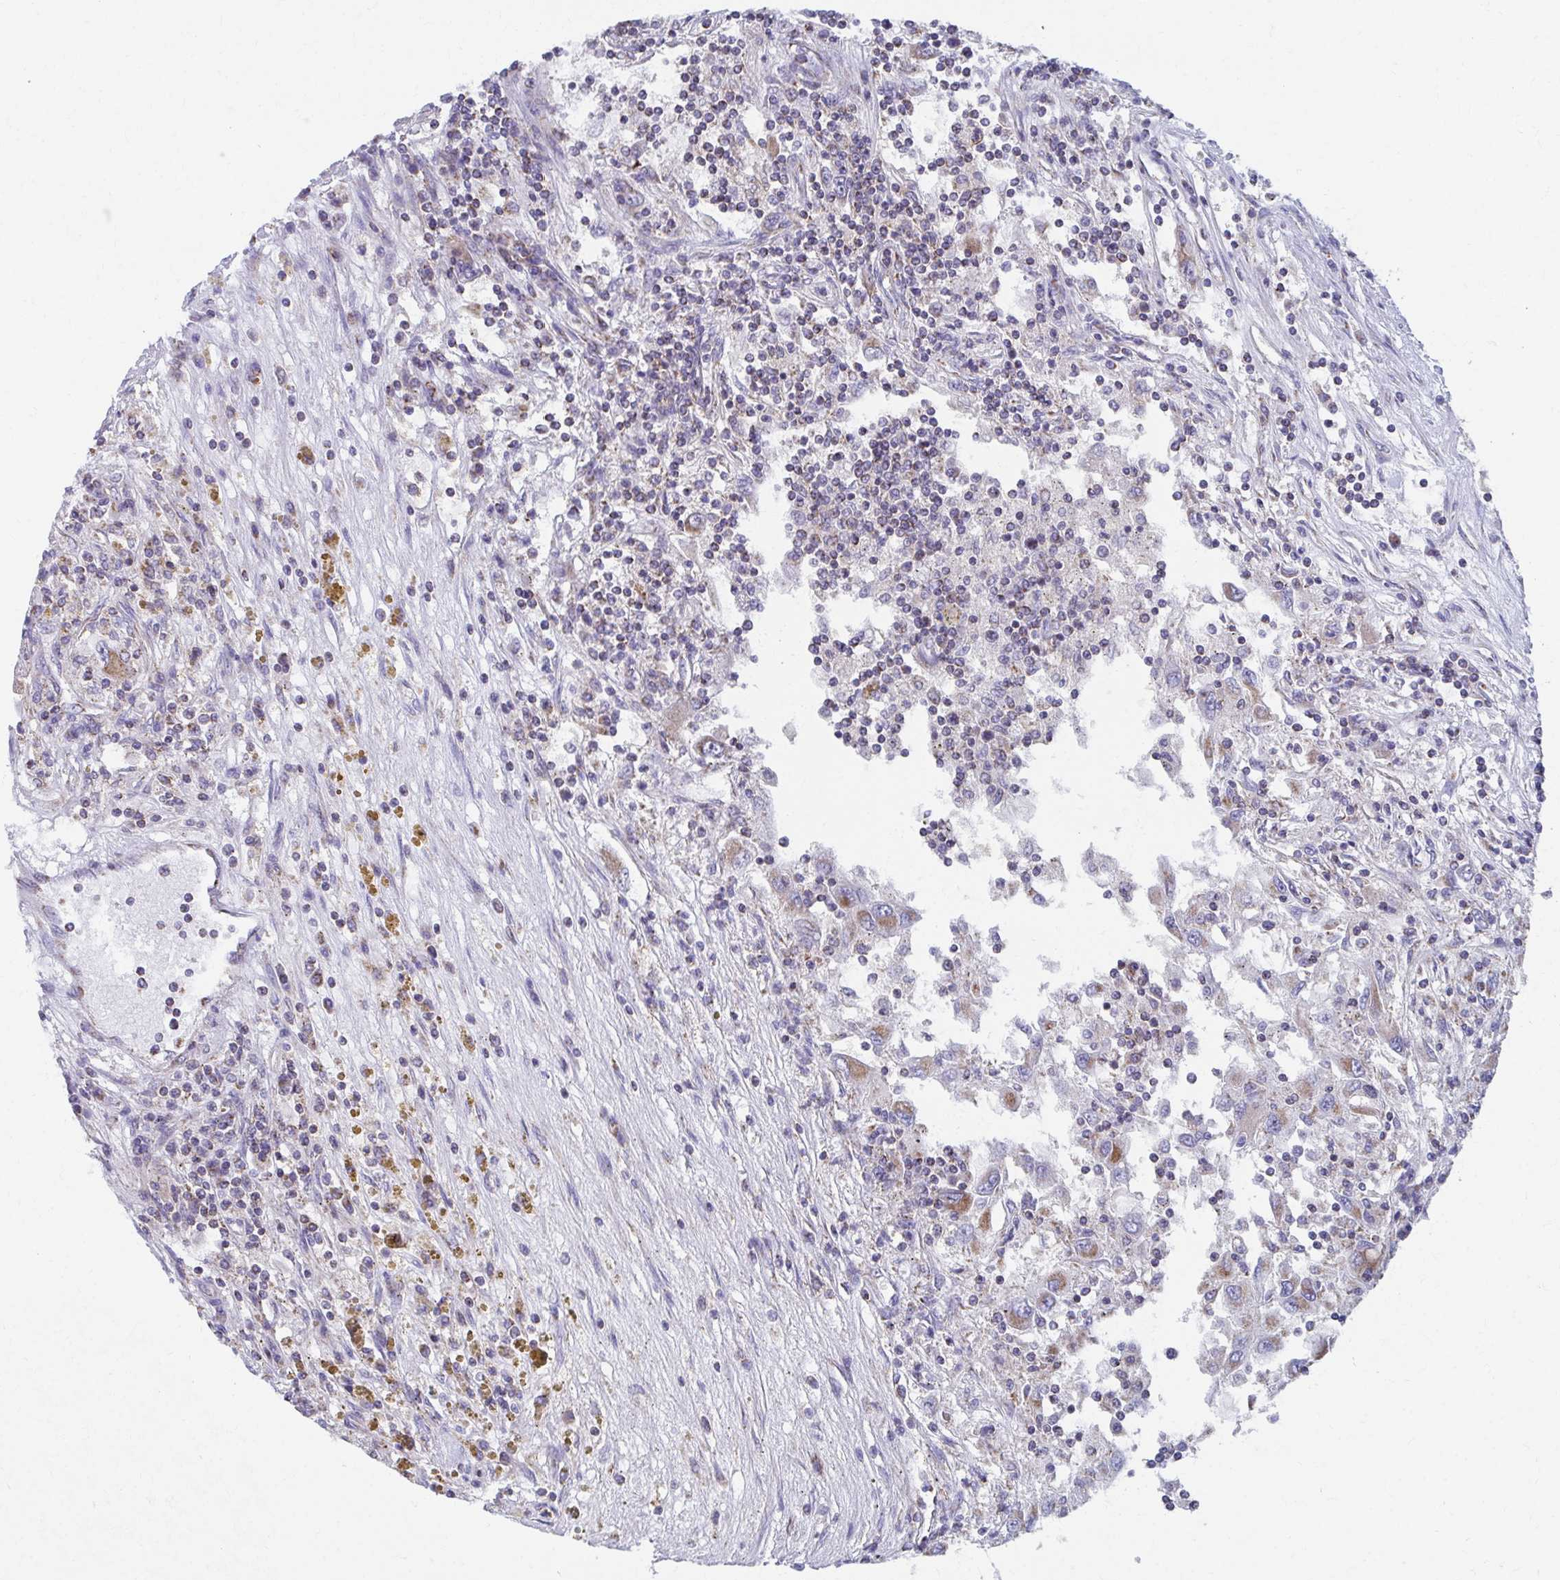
{"staining": {"intensity": "weak", "quantity": "25%-75%", "location": "cytoplasmic/membranous"}, "tissue": "renal cancer", "cell_type": "Tumor cells", "image_type": "cancer", "snomed": [{"axis": "morphology", "description": "Adenocarcinoma, NOS"}, {"axis": "topography", "description": "Kidney"}], "caption": "Renal cancer (adenocarcinoma) stained with a brown dye exhibits weak cytoplasmic/membranous positive expression in about 25%-75% of tumor cells.", "gene": "RCC1L", "patient": {"sex": "female", "age": 67}}